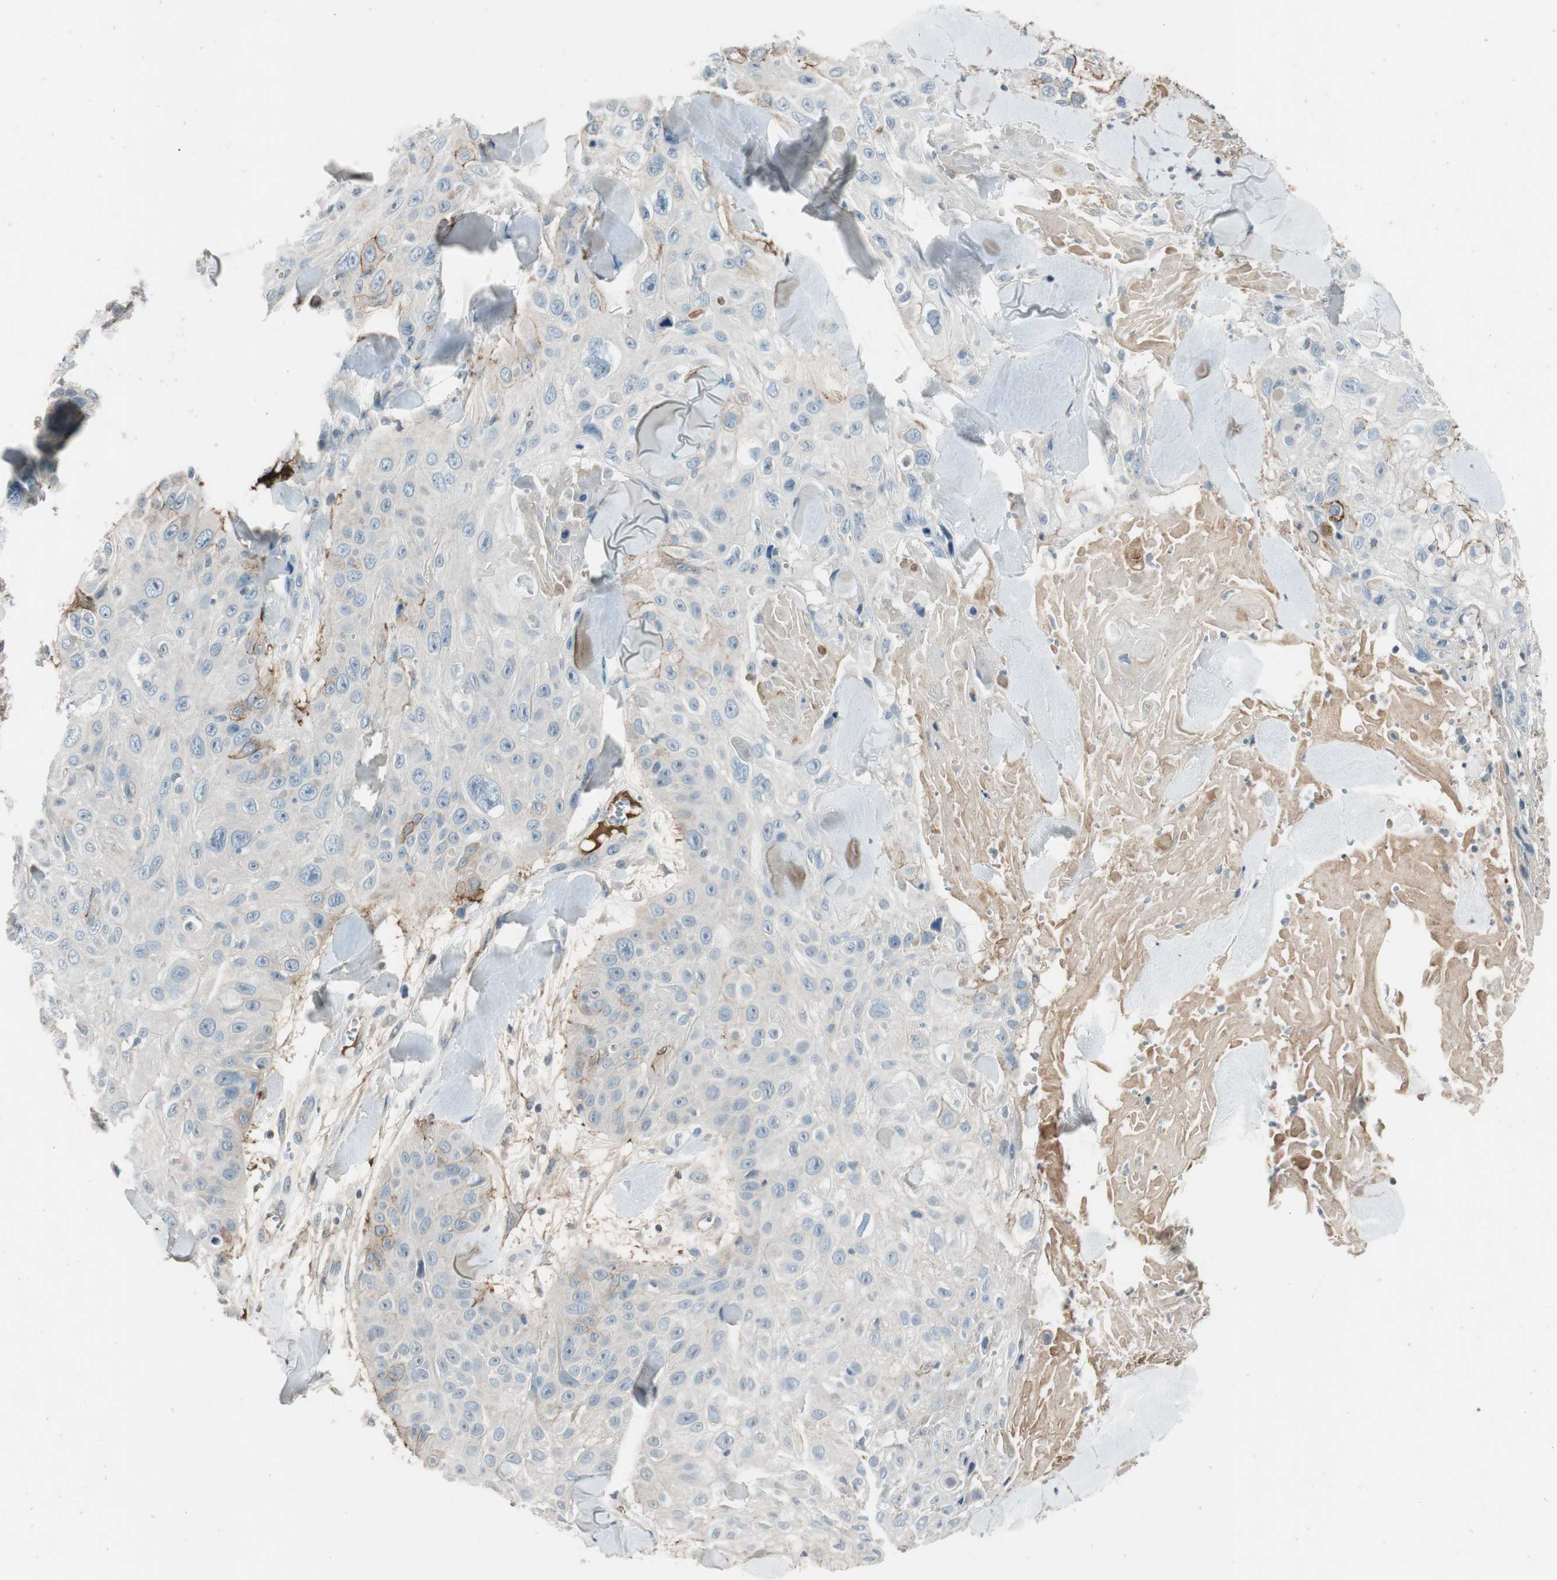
{"staining": {"intensity": "negative", "quantity": "none", "location": "none"}, "tissue": "skin cancer", "cell_type": "Tumor cells", "image_type": "cancer", "snomed": [{"axis": "morphology", "description": "Squamous cell carcinoma, NOS"}, {"axis": "topography", "description": "Skin"}], "caption": "An immunohistochemistry histopathology image of skin cancer (squamous cell carcinoma) is shown. There is no staining in tumor cells of skin cancer (squamous cell carcinoma).", "gene": "PDPN", "patient": {"sex": "male", "age": 86}}